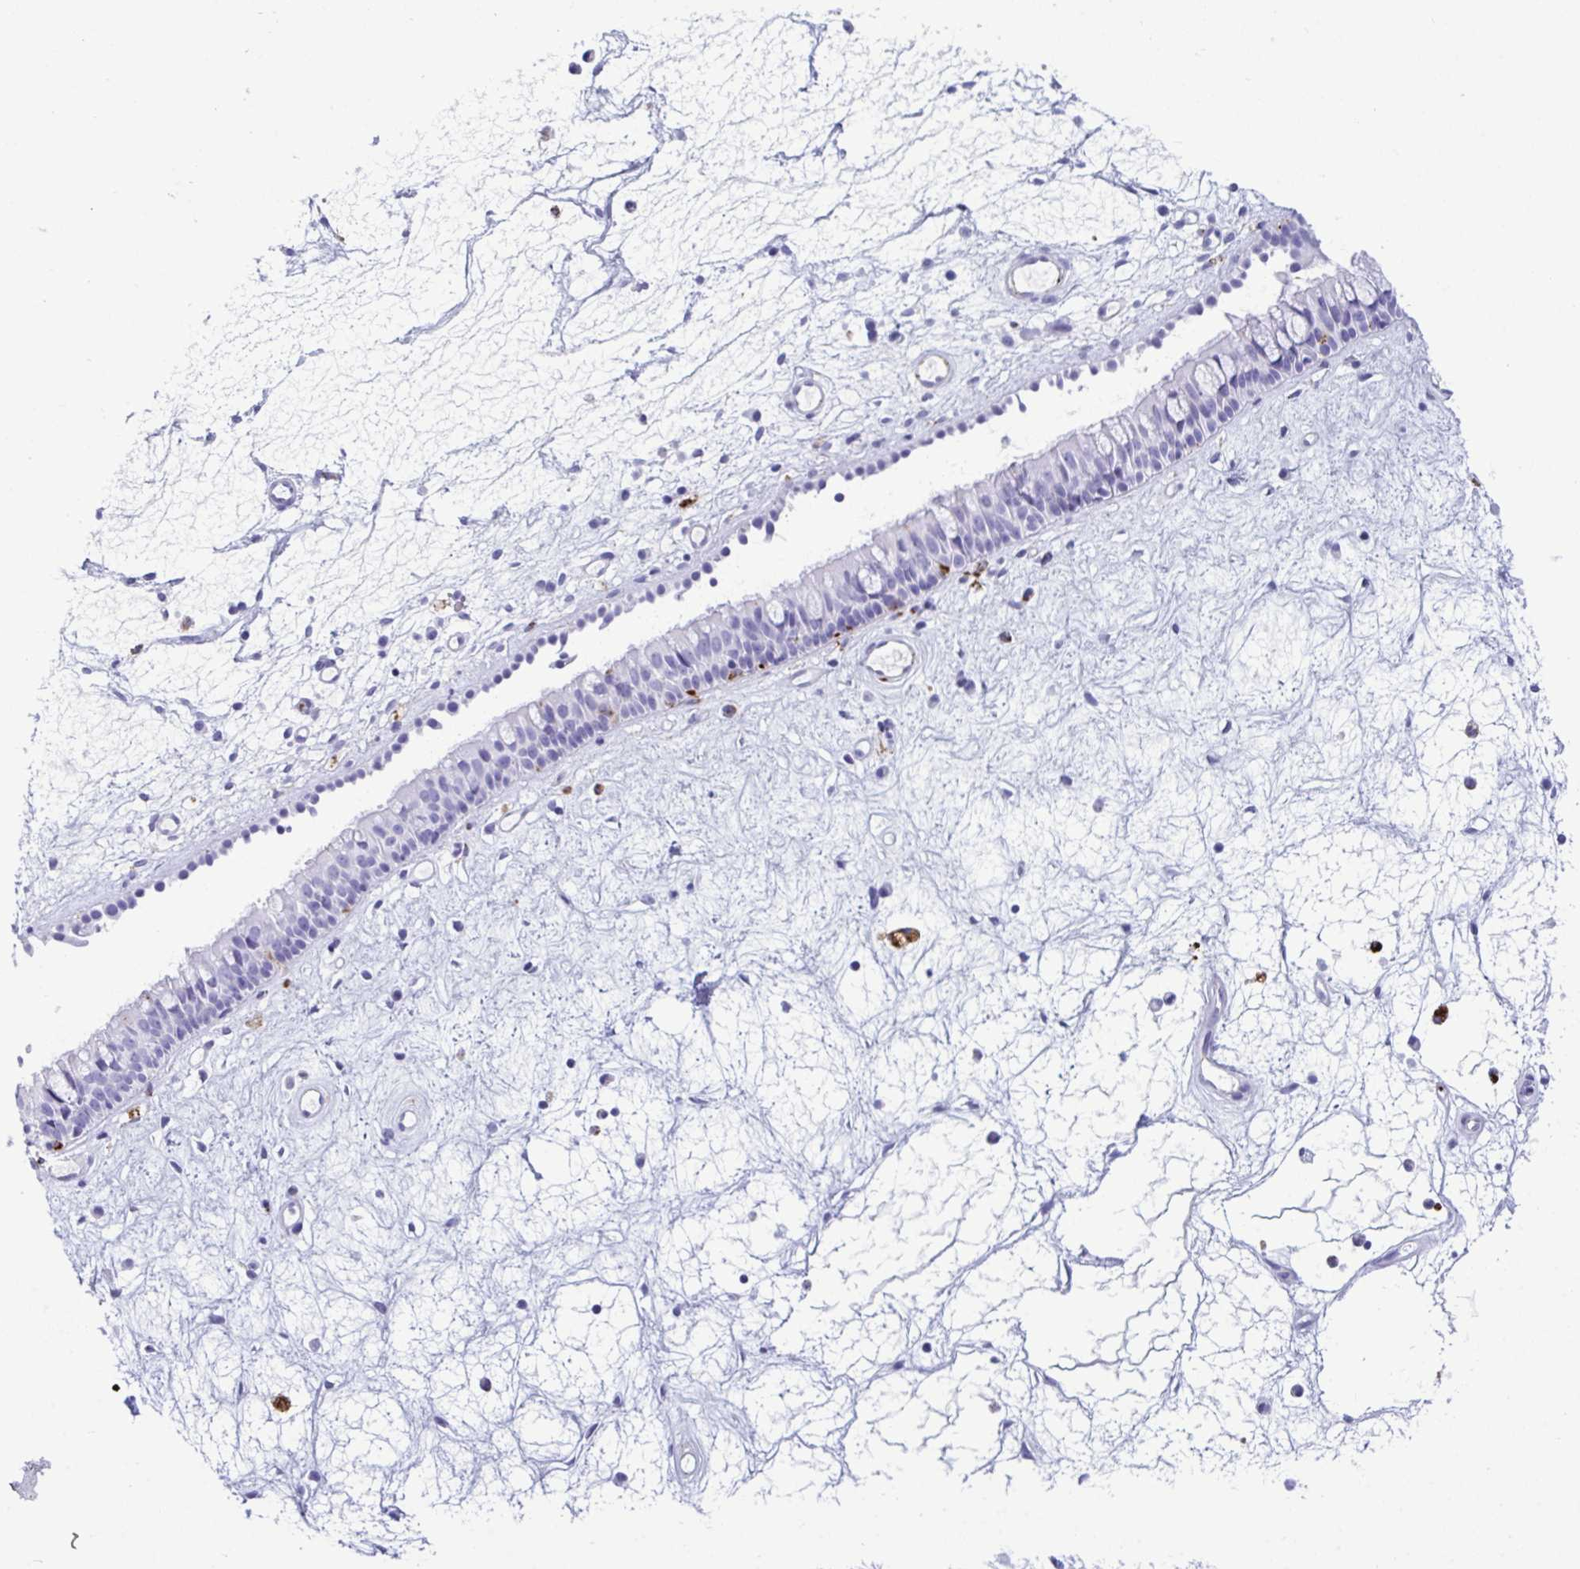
{"staining": {"intensity": "negative", "quantity": "none", "location": "none"}, "tissue": "nasopharynx", "cell_type": "Respiratory epithelial cells", "image_type": "normal", "snomed": [{"axis": "morphology", "description": "Normal tissue, NOS"}, {"axis": "topography", "description": "Nasopharynx"}], "caption": "Immunohistochemistry histopathology image of normal nasopharynx: nasopharynx stained with DAB shows no significant protein expression in respiratory epithelial cells.", "gene": "CPVL", "patient": {"sex": "male", "age": 69}}